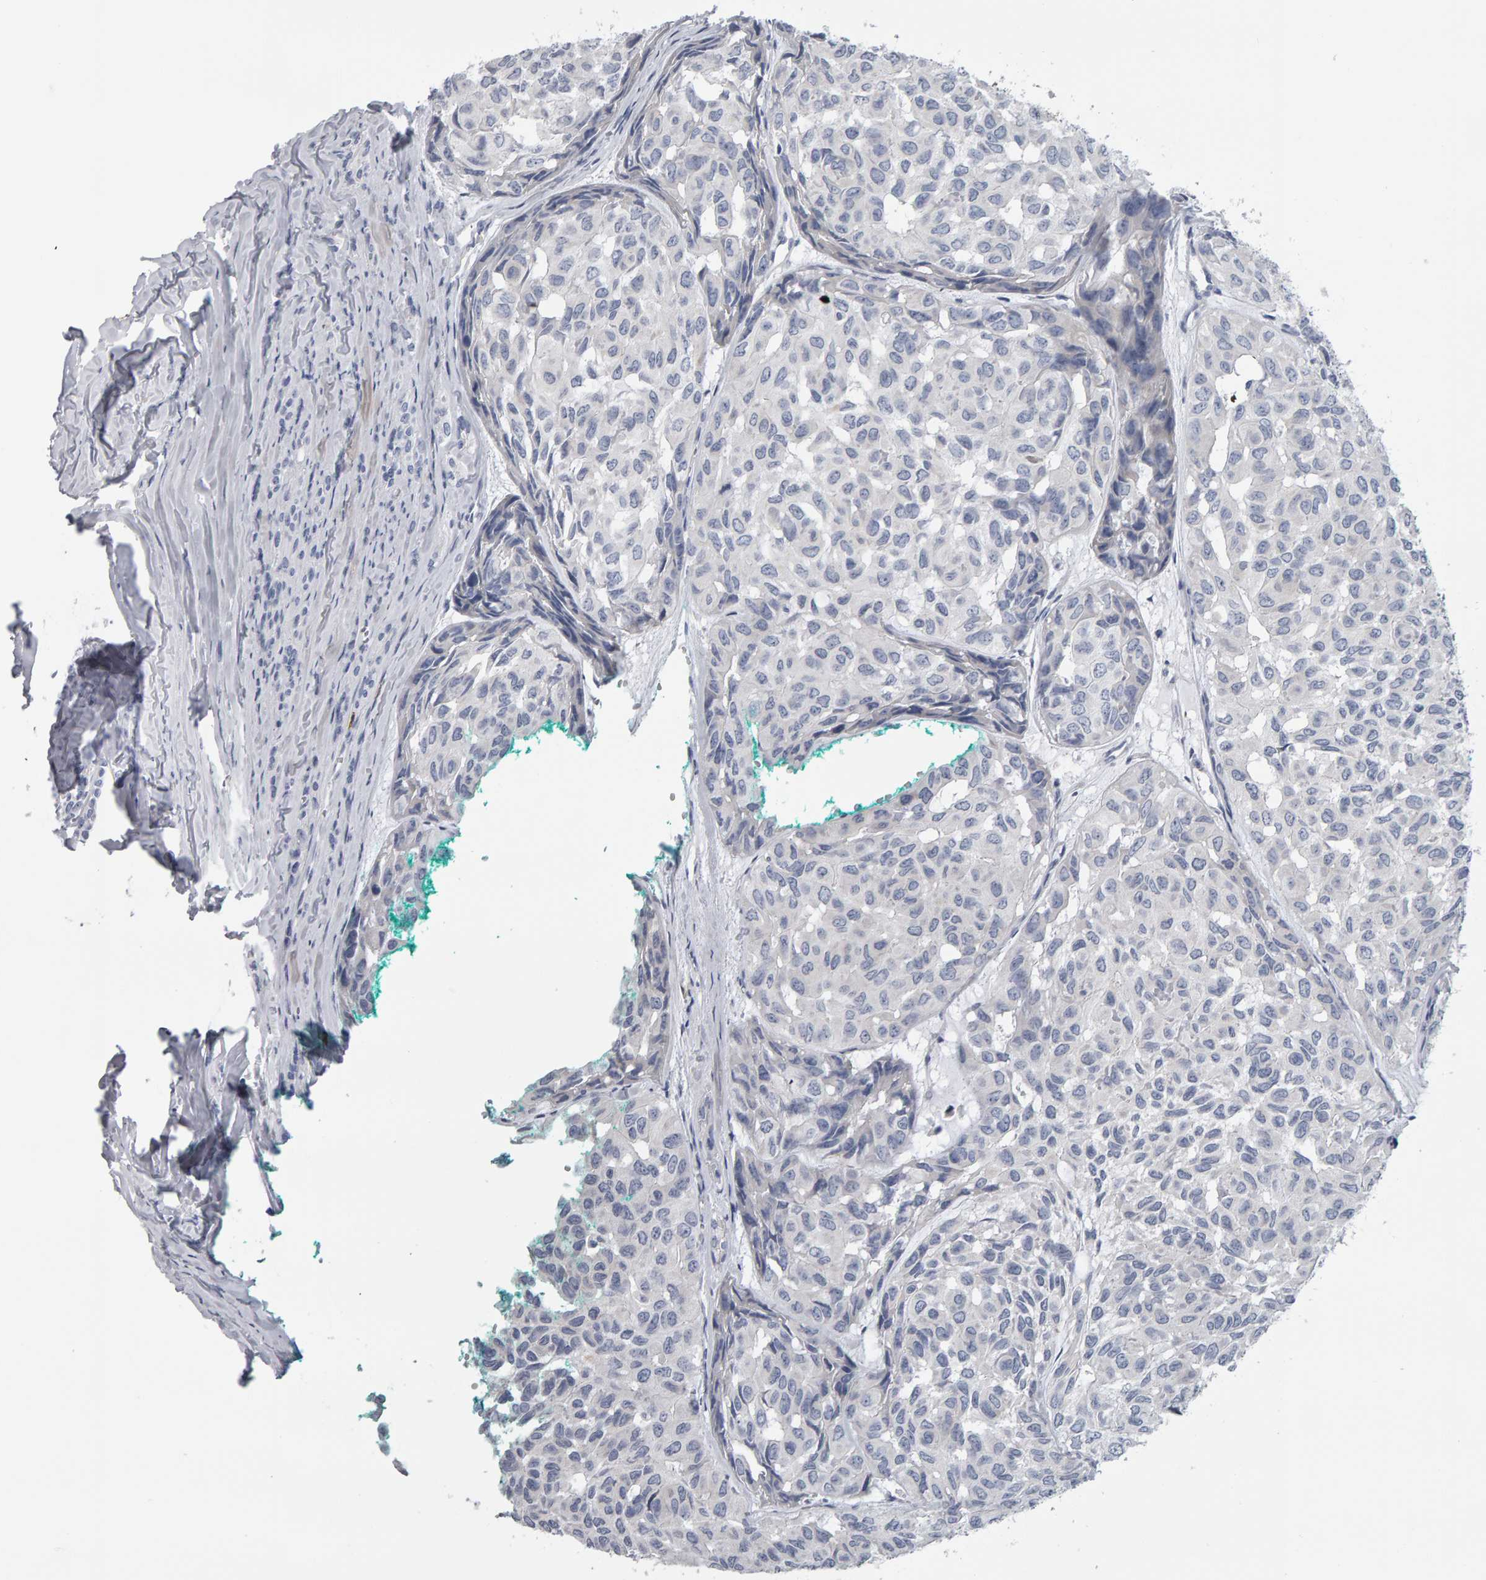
{"staining": {"intensity": "negative", "quantity": "none", "location": "none"}, "tissue": "head and neck cancer", "cell_type": "Tumor cells", "image_type": "cancer", "snomed": [{"axis": "morphology", "description": "Adenocarcinoma, NOS"}, {"axis": "topography", "description": "Salivary gland, NOS"}, {"axis": "topography", "description": "Head-Neck"}], "caption": "High power microscopy photomicrograph of an IHC image of head and neck adenocarcinoma, revealing no significant staining in tumor cells.", "gene": "CD38", "patient": {"sex": "female", "age": 76}}